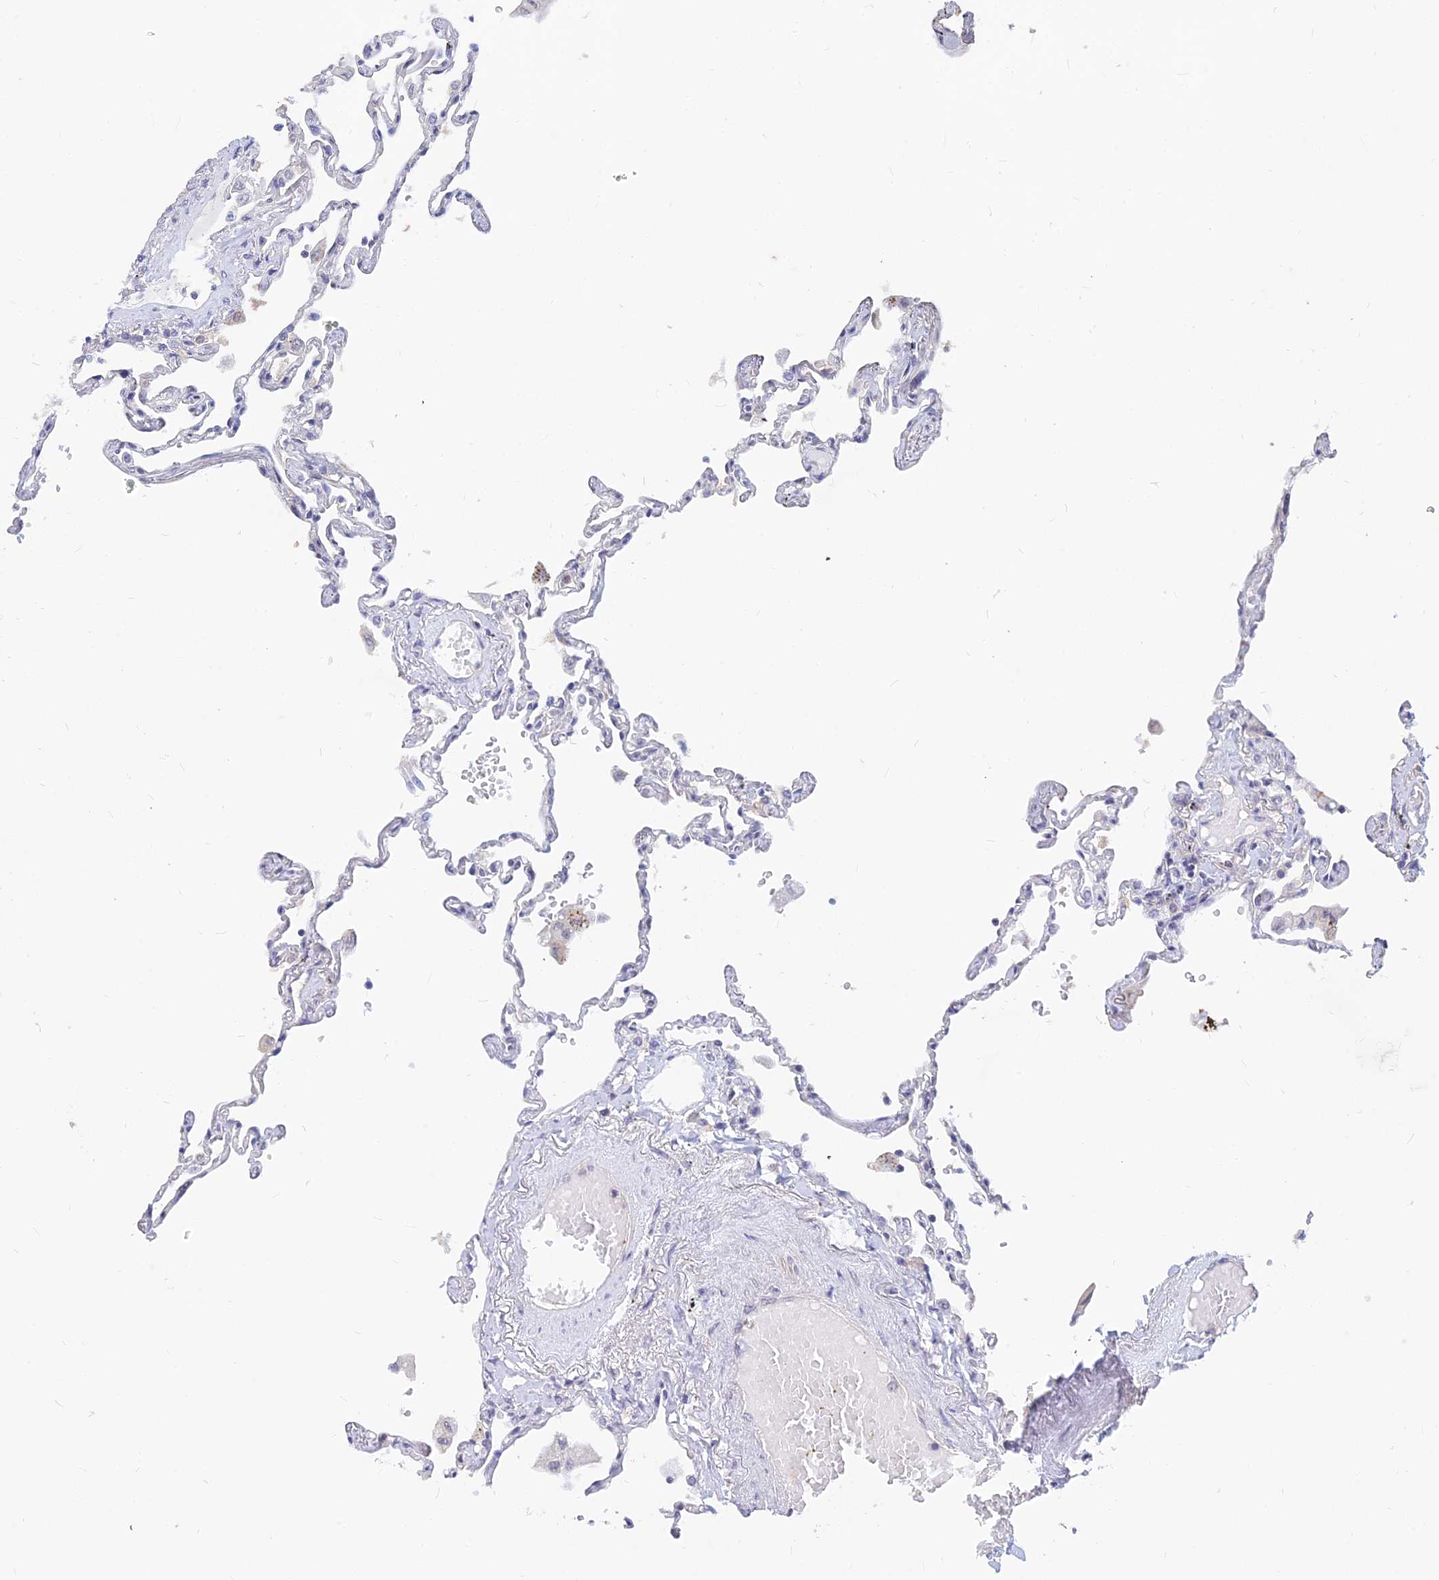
{"staining": {"intensity": "negative", "quantity": "none", "location": "none"}, "tissue": "lung", "cell_type": "Alveolar cells", "image_type": "normal", "snomed": [{"axis": "morphology", "description": "Normal tissue, NOS"}, {"axis": "topography", "description": "Lung"}], "caption": "The photomicrograph reveals no staining of alveolar cells in benign lung. Brightfield microscopy of immunohistochemistry (IHC) stained with DAB (brown) and hematoxylin (blue), captured at high magnification.", "gene": "B3GALT4", "patient": {"sex": "female", "age": 67}}